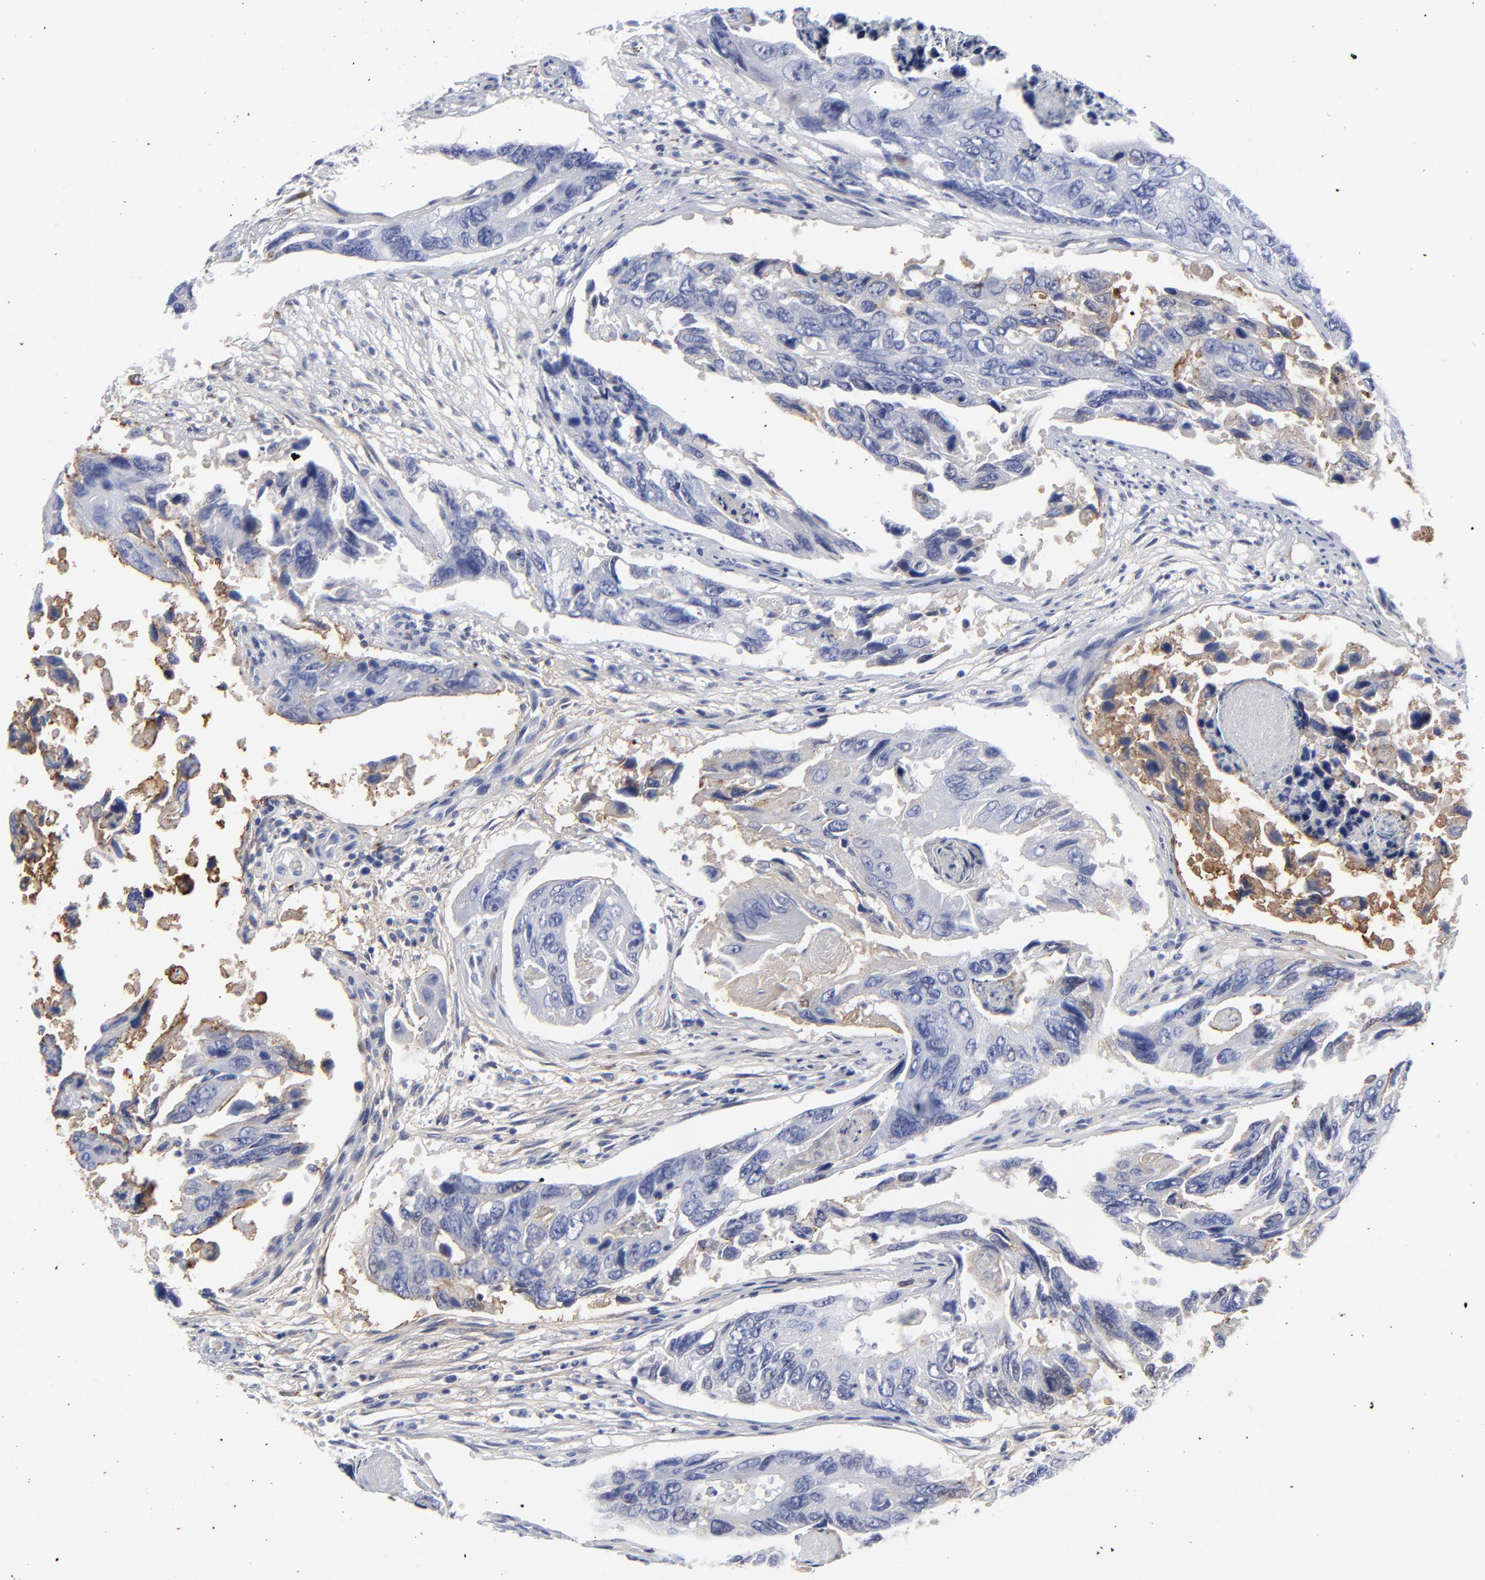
{"staining": {"intensity": "weak", "quantity": "<25%", "location": "cytoplasmic/membranous"}, "tissue": "colorectal cancer", "cell_type": "Tumor cells", "image_type": "cancer", "snomed": [{"axis": "morphology", "description": "Adenocarcinoma, NOS"}, {"axis": "topography", "description": "Colon"}], "caption": "A photomicrograph of adenocarcinoma (colorectal) stained for a protein shows no brown staining in tumor cells.", "gene": "DCN", "patient": {"sex": "female", "age": 86}}